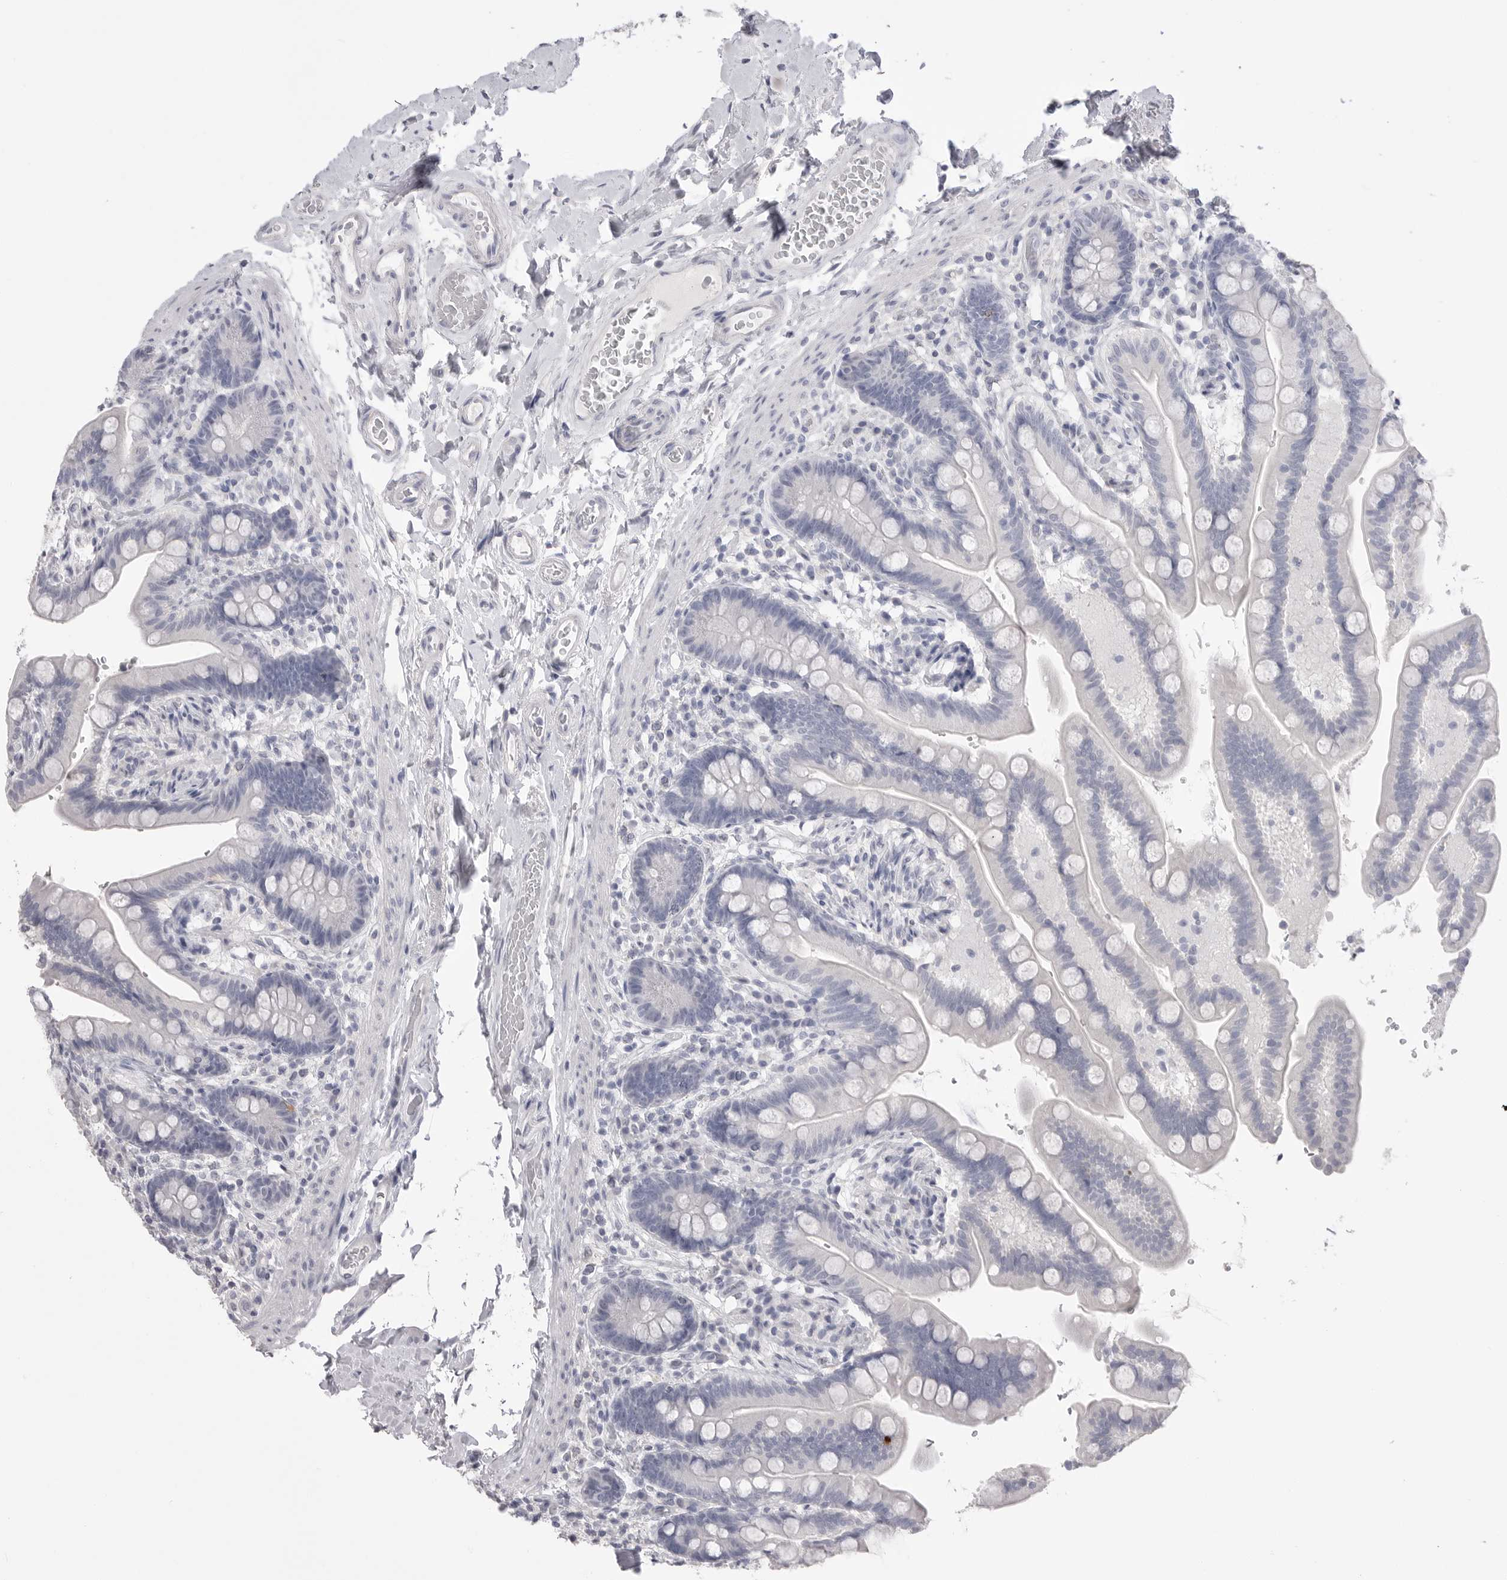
{"staining": {"intensity": "negative", "quantity": "none", "location": "none"}, "tissue": "colon", "cell_type": "Endothelial cells", "image_type": "normal", "snomed": [{"axis": "morphology", "description": "Normal tissue, NOS"}, {"axis": "topography", "description": "Smooth muscle"}, {"axis": "topography", "description": "Colon"}], "caption": "DAB (3,3'-diaminobenzidine) immunohistochemical staining of benign colon exhibits no significant positivity in endothelial cells. The staining was performed using DAB to visualize the protein expression in brown, while the nuclei were stained in blue with hematoxylin (Magnification: 20x).", "gene": "CPB1", "patient": {"sex": "male", "age": 73}}